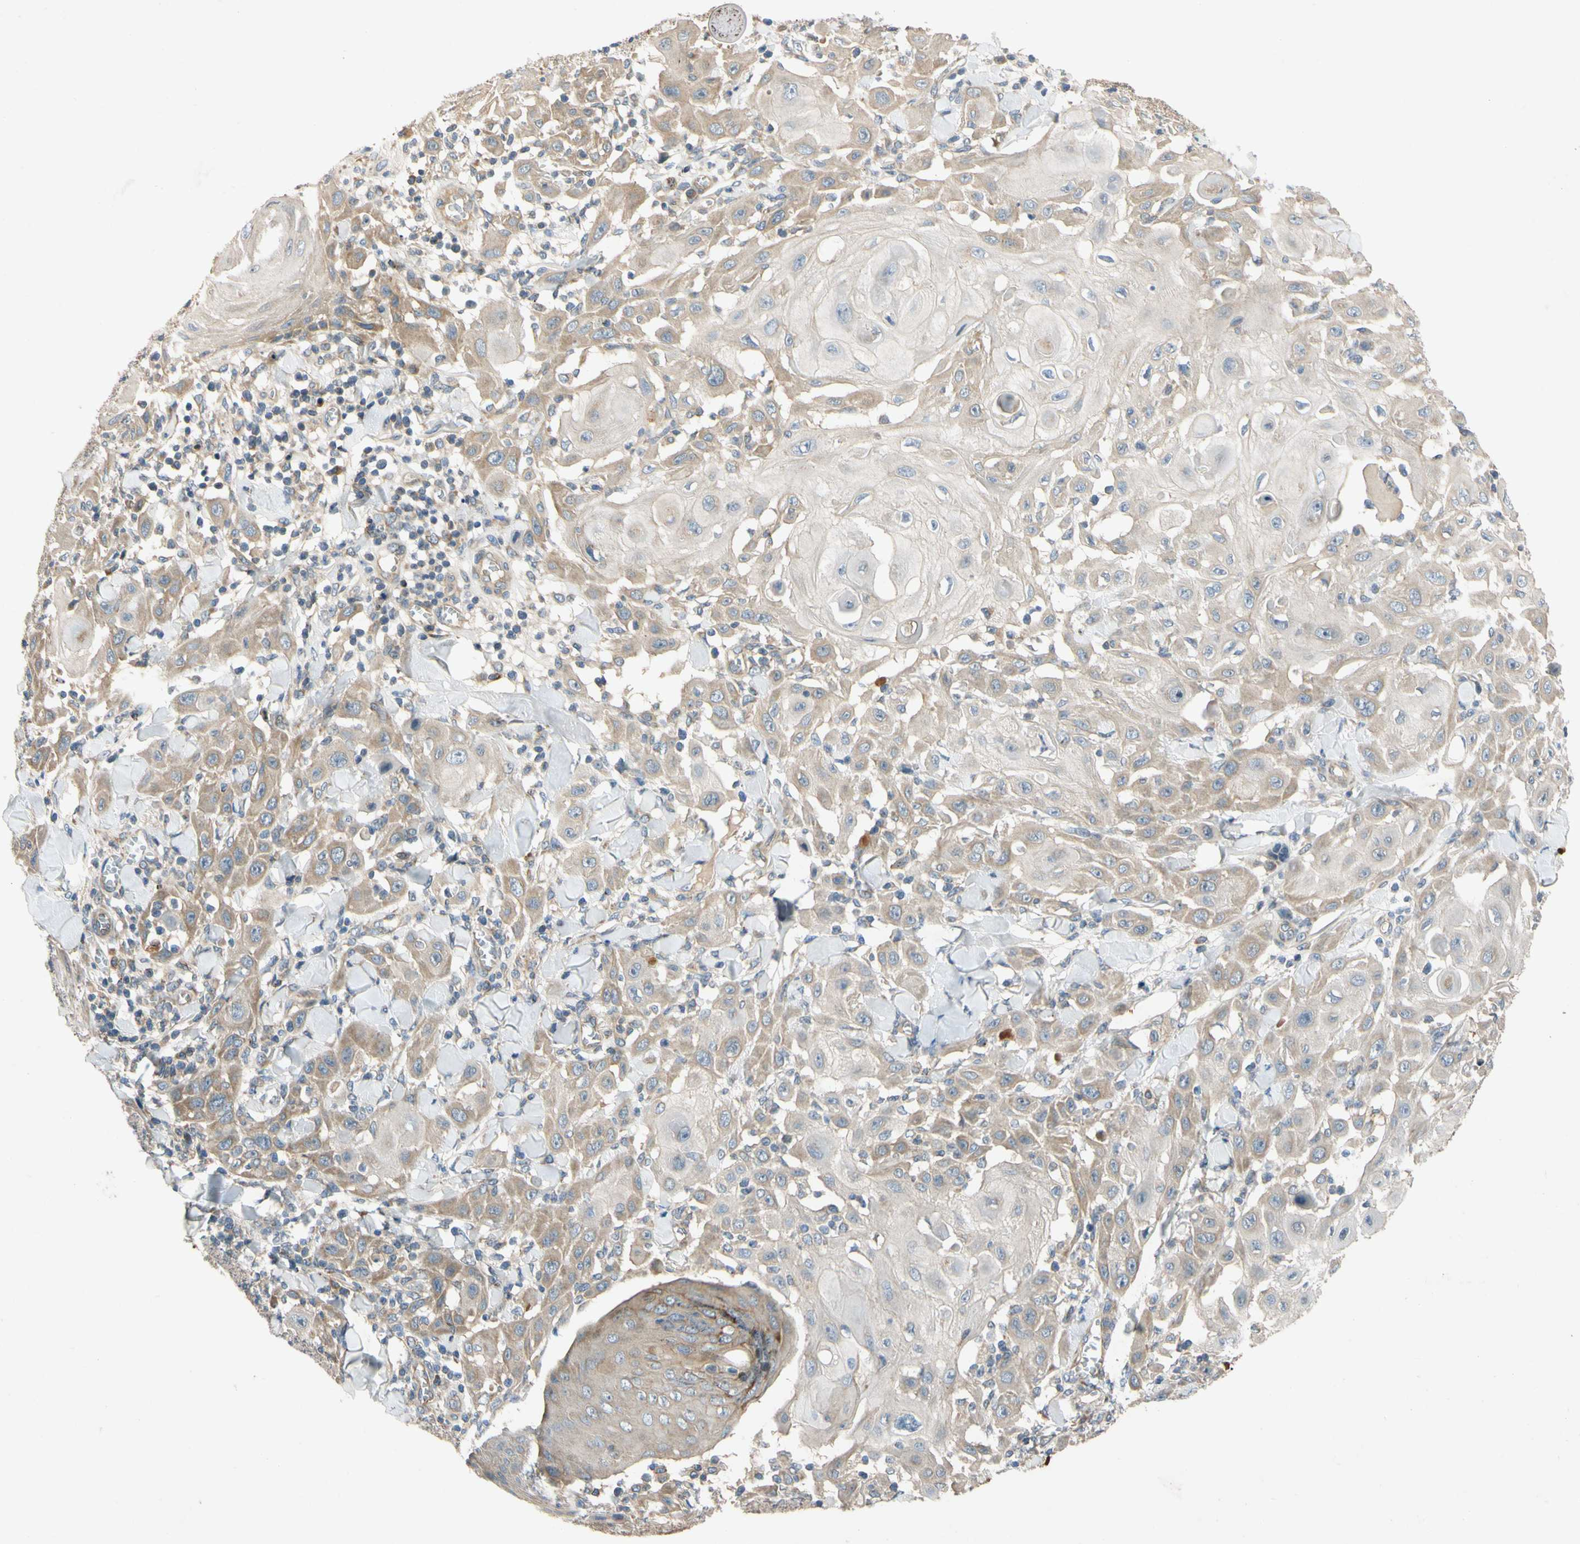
{"staining": {"intensity": "moderate", "quantity": "25%-75%", "location": "cytoplasmic/membranous"}, "tissue": "skin cancer", "cell_type": "Tumor cells", "image_type": "cancer", "snomed": [{"axis": "morphology", "description": "Squamous cell carcinoma, NOS"}, {"axis": "topography", "description": "Skin"}], "caption": "Squamous cell carcinoma (skin) tissue displays moderate cytoplasmic/membranous positivity in approximately 25%-75% of tumor cells The protein of interest is stained brown, and the nuclei are stained in blue (DAB (3,3'-diaminobenzidine) IHC with brightfield microscopy, high magnification).", "gene": "MBTPS2", "patient": {"sex": "male", "age": 24}}